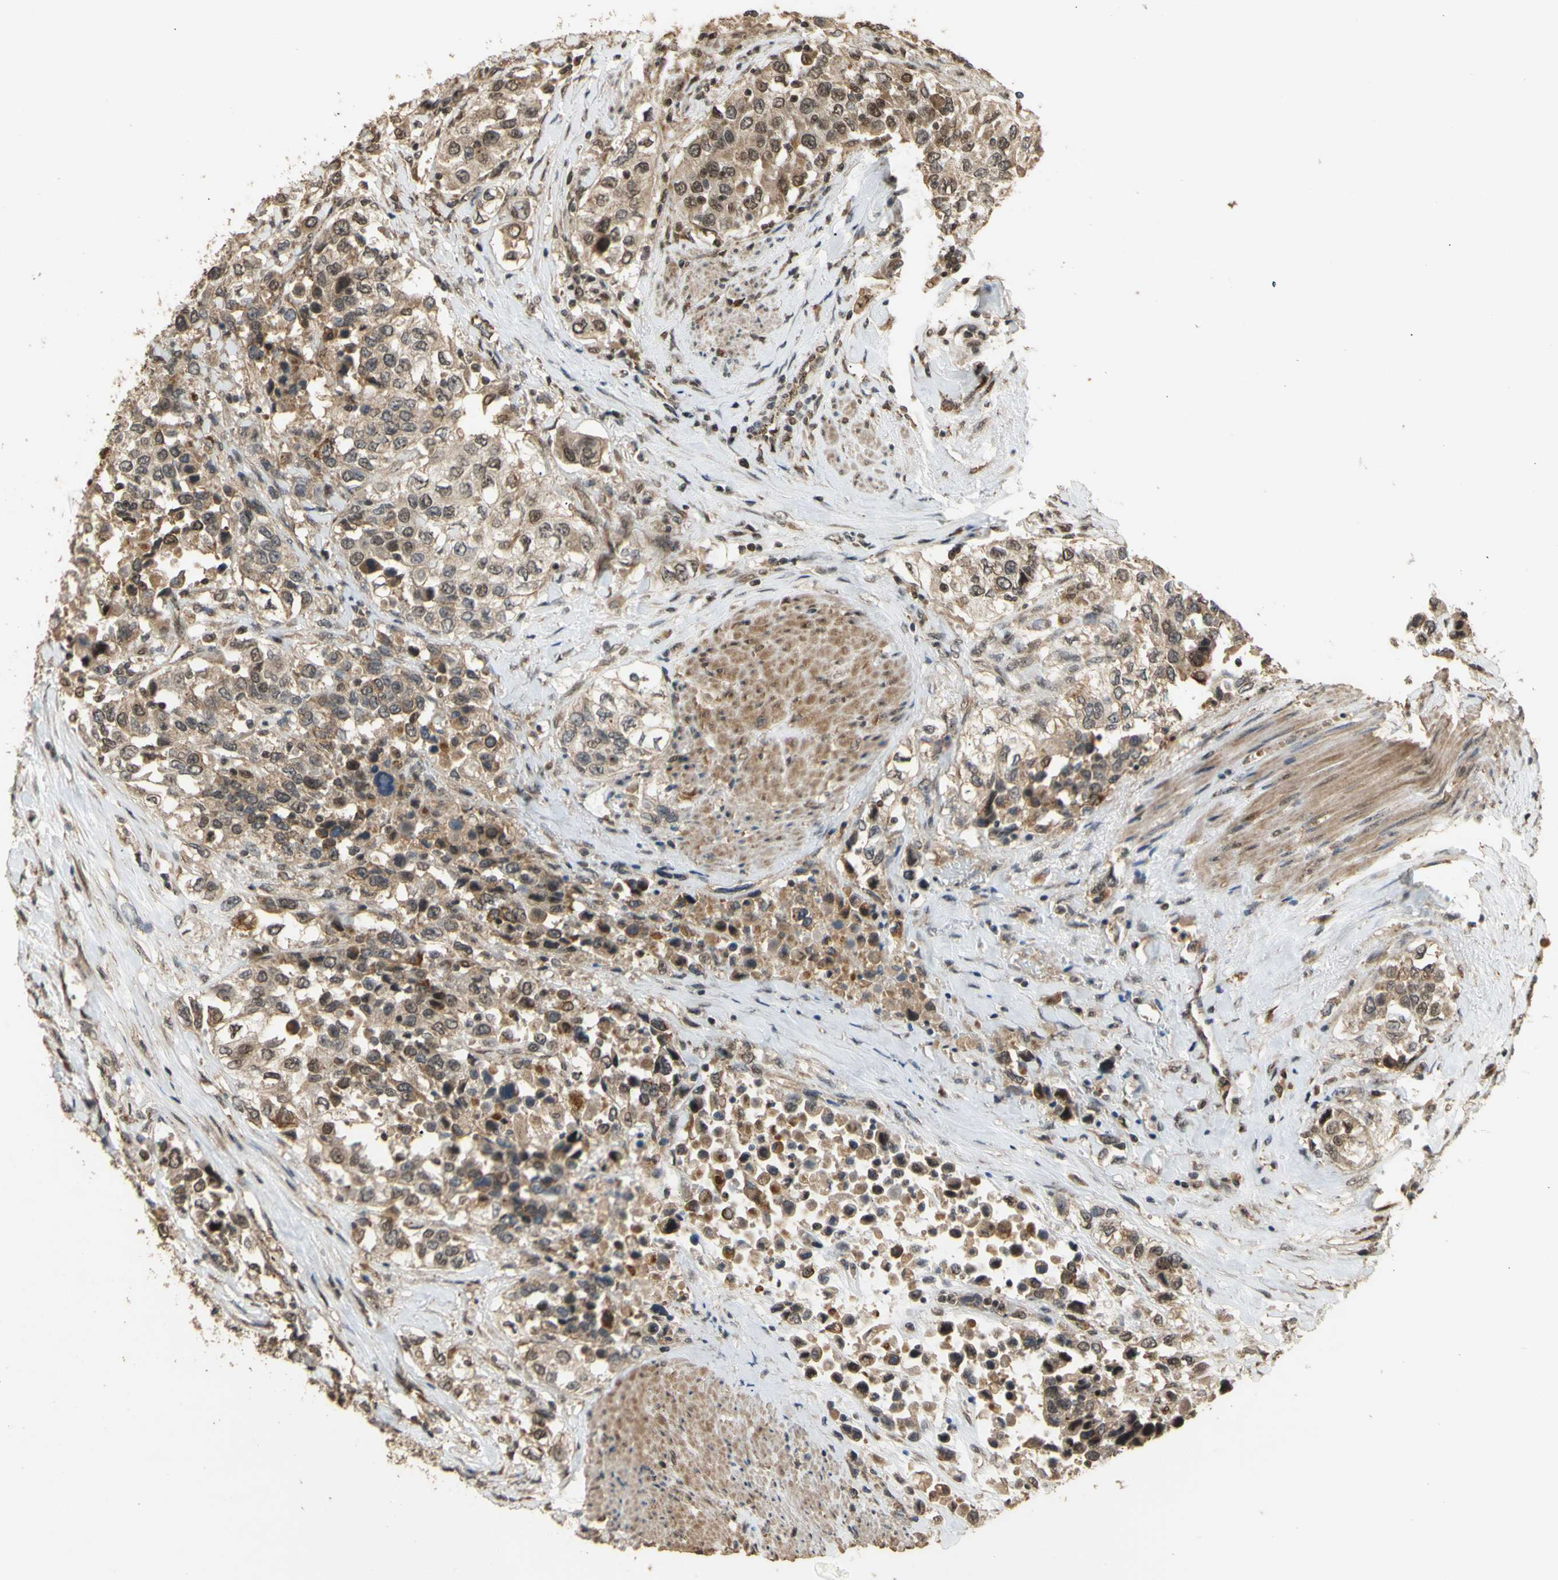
{"staining": {"intensity": "moderate", "quantity": "25%-75%", "location": "cytoplasmic/membranous"}, "tissue": "urothelial cancer", "cell_type": "Tumor cells", "image_type": "cancer", "snomed": [{"axis": "morphology", "description": "Urothelial carcinoma, High grade"}, {"axis": "topography", "description": "Urinary bladder"}], "caption": "Human urothelial cancer stained with a brown dye displays moderate cytoplasmic/membranous positive staining in about 25%-75% of tumor cells.", "gene": "GTF2E2", "patient": {"sex": "female", "age": 80}}